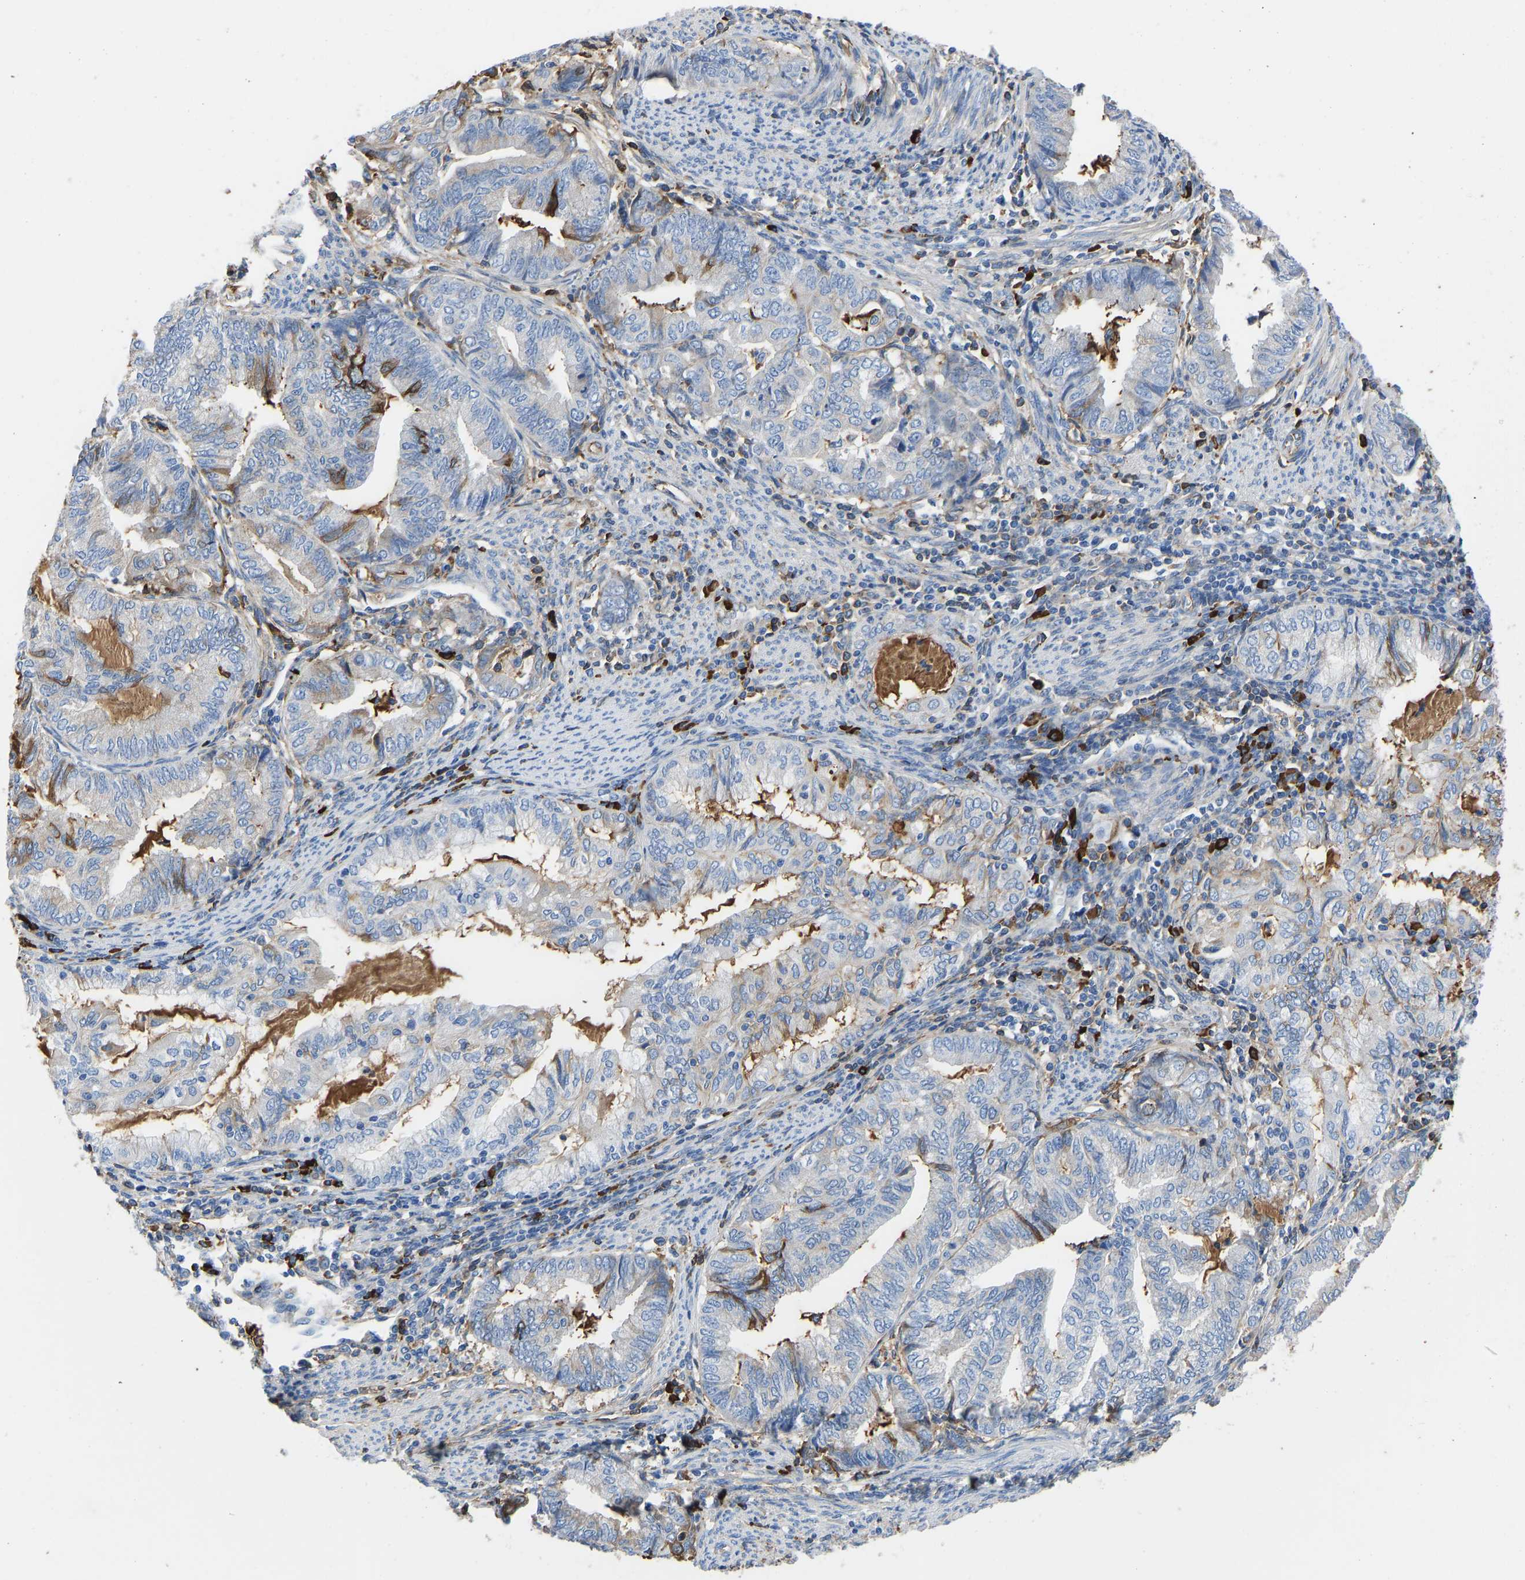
{"staining": {"intensity": "negative", "quantity": "none", "location": "none"}, "tissue": "endometrial cancer", "cell_type": "Tumor cells", "image_type": "cancer", "snomed": [{"axis": "morphology", "description": "Adenocarcinoma, NOS"}, {"axis": "topography", "description": "Endometrium"}], "caption": "Micrograph shows no significant protein positivity in tumor cells of endometrial adenocarcinoma.", "gene": "HSPG2", "patient": {"sex": "female", "age": 79}}